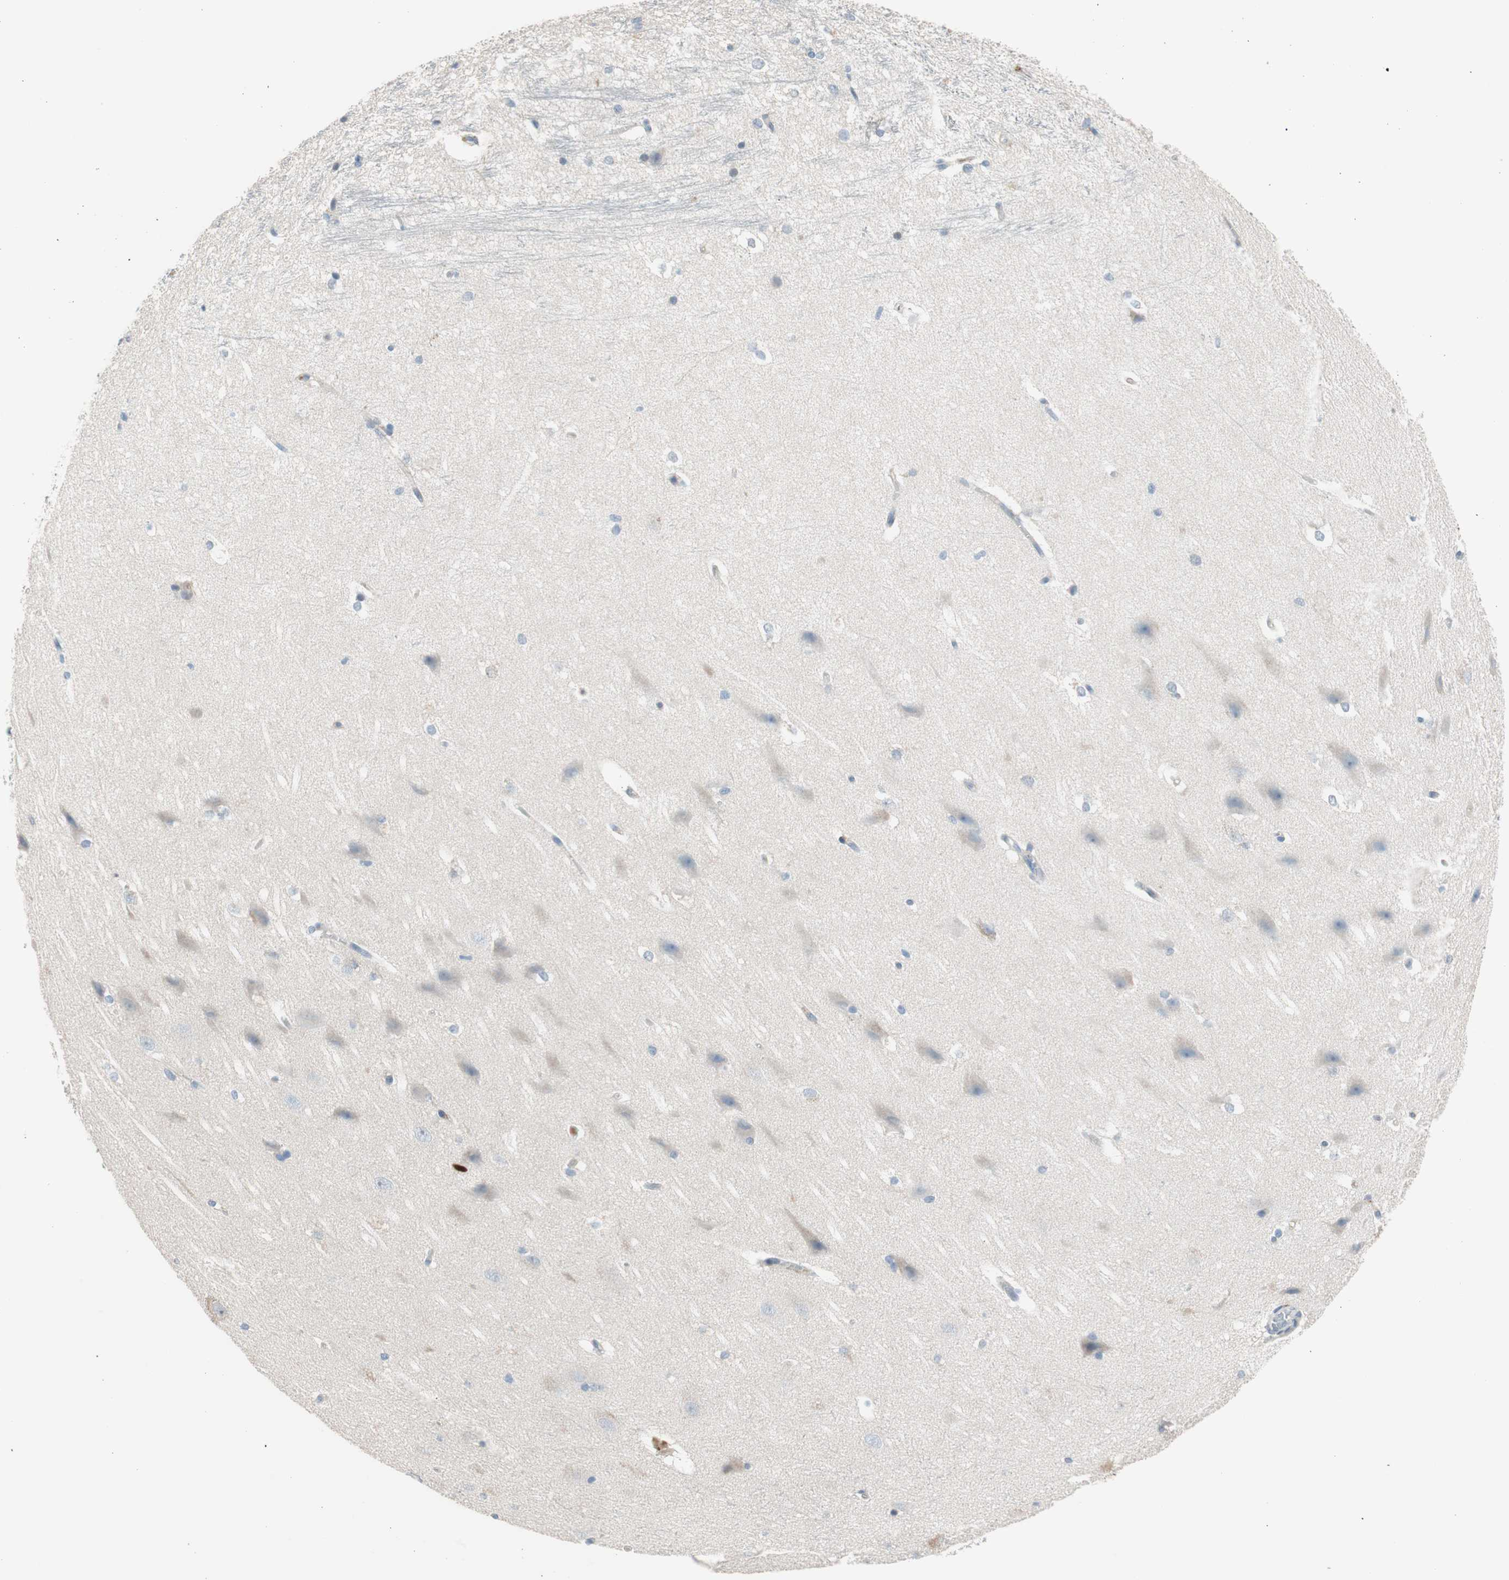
{"staining": {"intensity": "weak", "quantity": "<25%", "location": "cytoplasmic/membranous"}, "tissue": "hippocampus", "cell_type": "Glial cells", "image_type": "normal", "snomed": [{"axis": "morphology", "description": "Normal tissue, NOS"}, {"axis": "topography", "description": "Hippocampus"}], "caption": "Immunohistochemistry (IHC) of normal hippocampus demonstrates no expression in glial cells.", "gene": "PDZK1", "patient": {"sex": "female", "age": 19}}